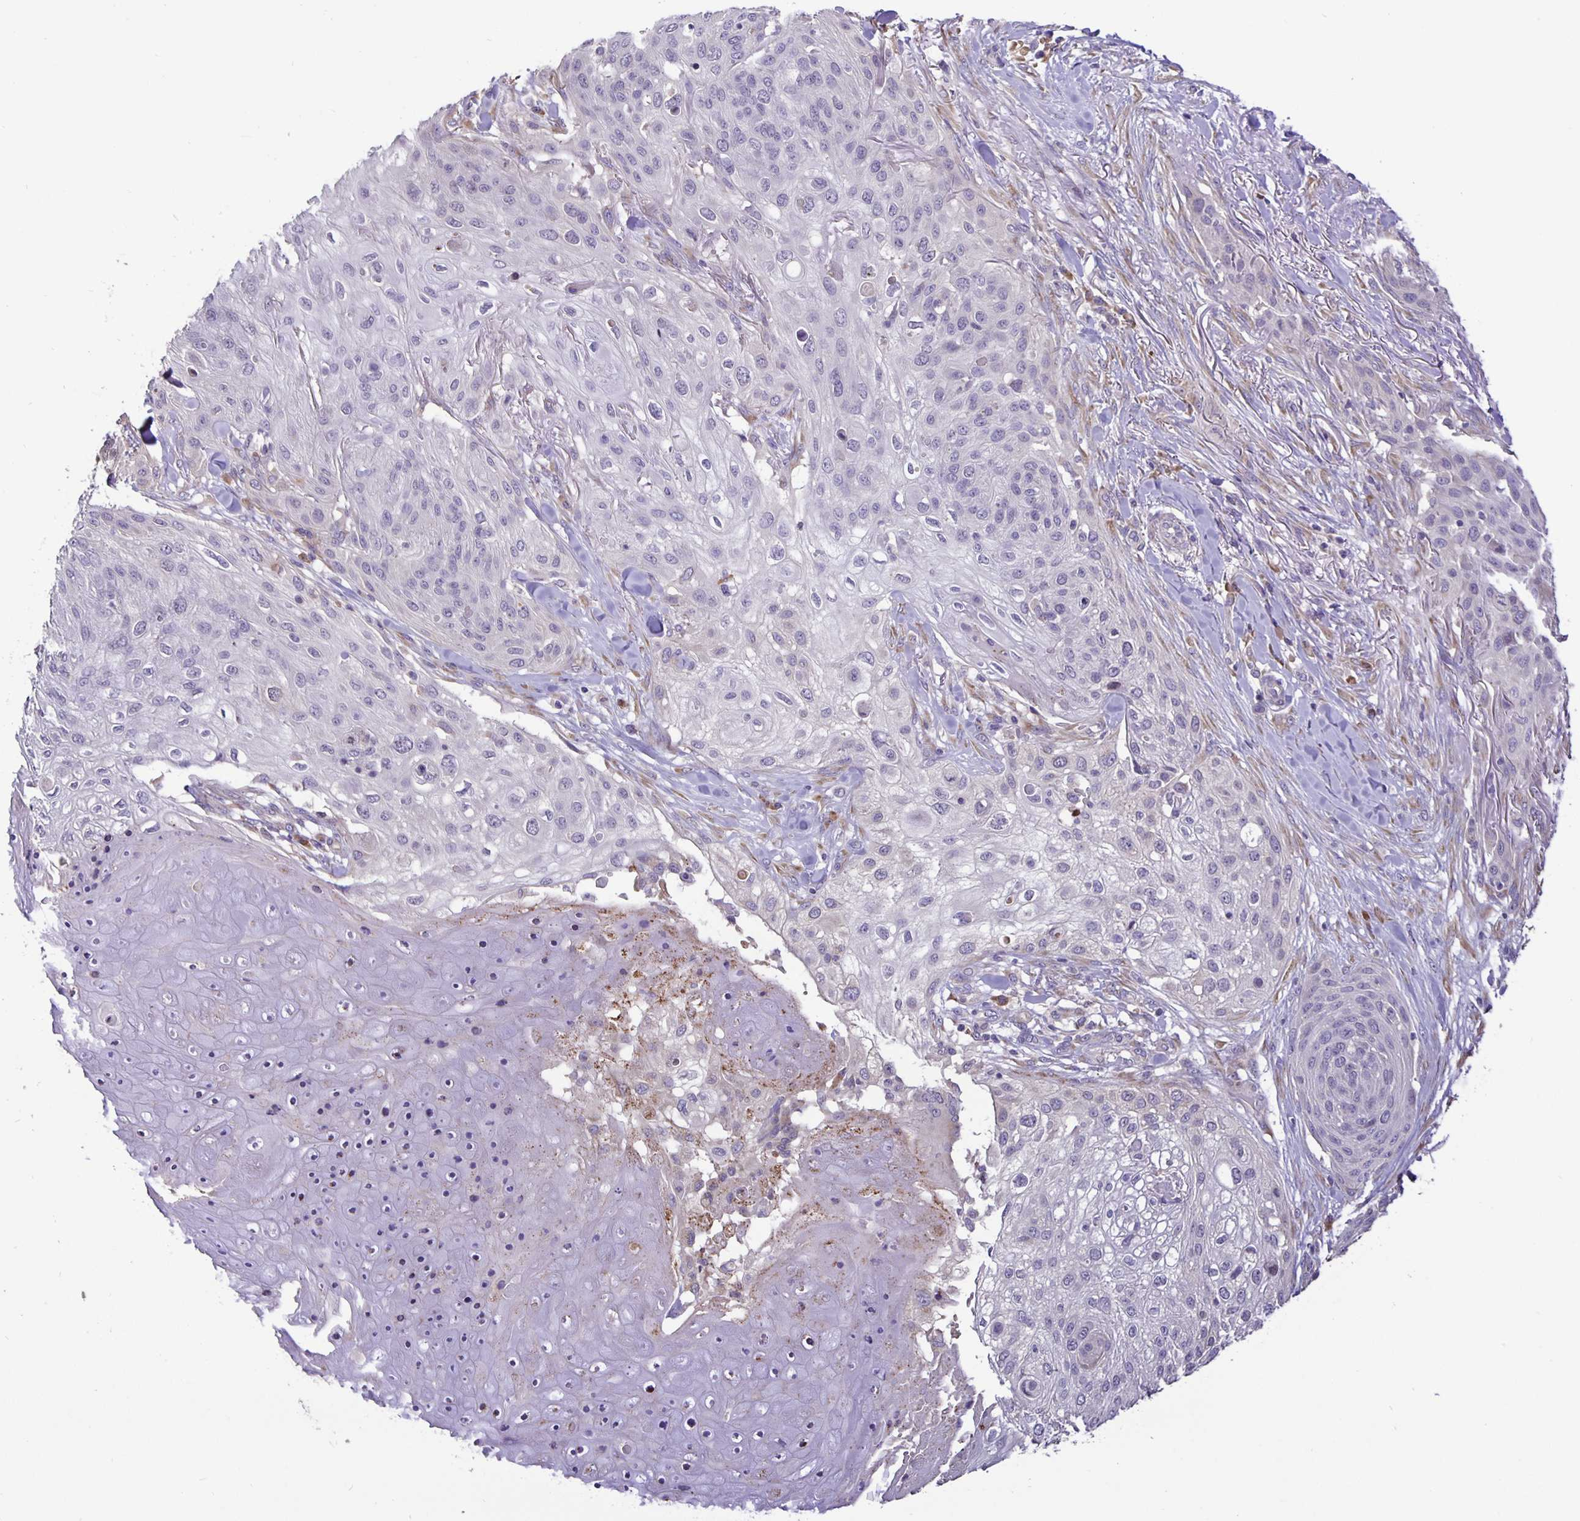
{"staining": {"intensity": "negative", "quantity": "none", "location": "none"}, "tissue": "skin cancer", "cell_type": "Tumor cells", "image_type": "cancer", "snomed": [{"axis": "morphology", "description": "Squamous cell carcinoma, NOS"}, {"axis": "topography", "description": "Skin"}], "caption": "High power microscopy image of an immunohistochemistry (IHC) image of skin cancer, revealing no significant expression in tumor cells.", "gene": "TMEM71", "patient": {"sex": "female", "age": 87}}